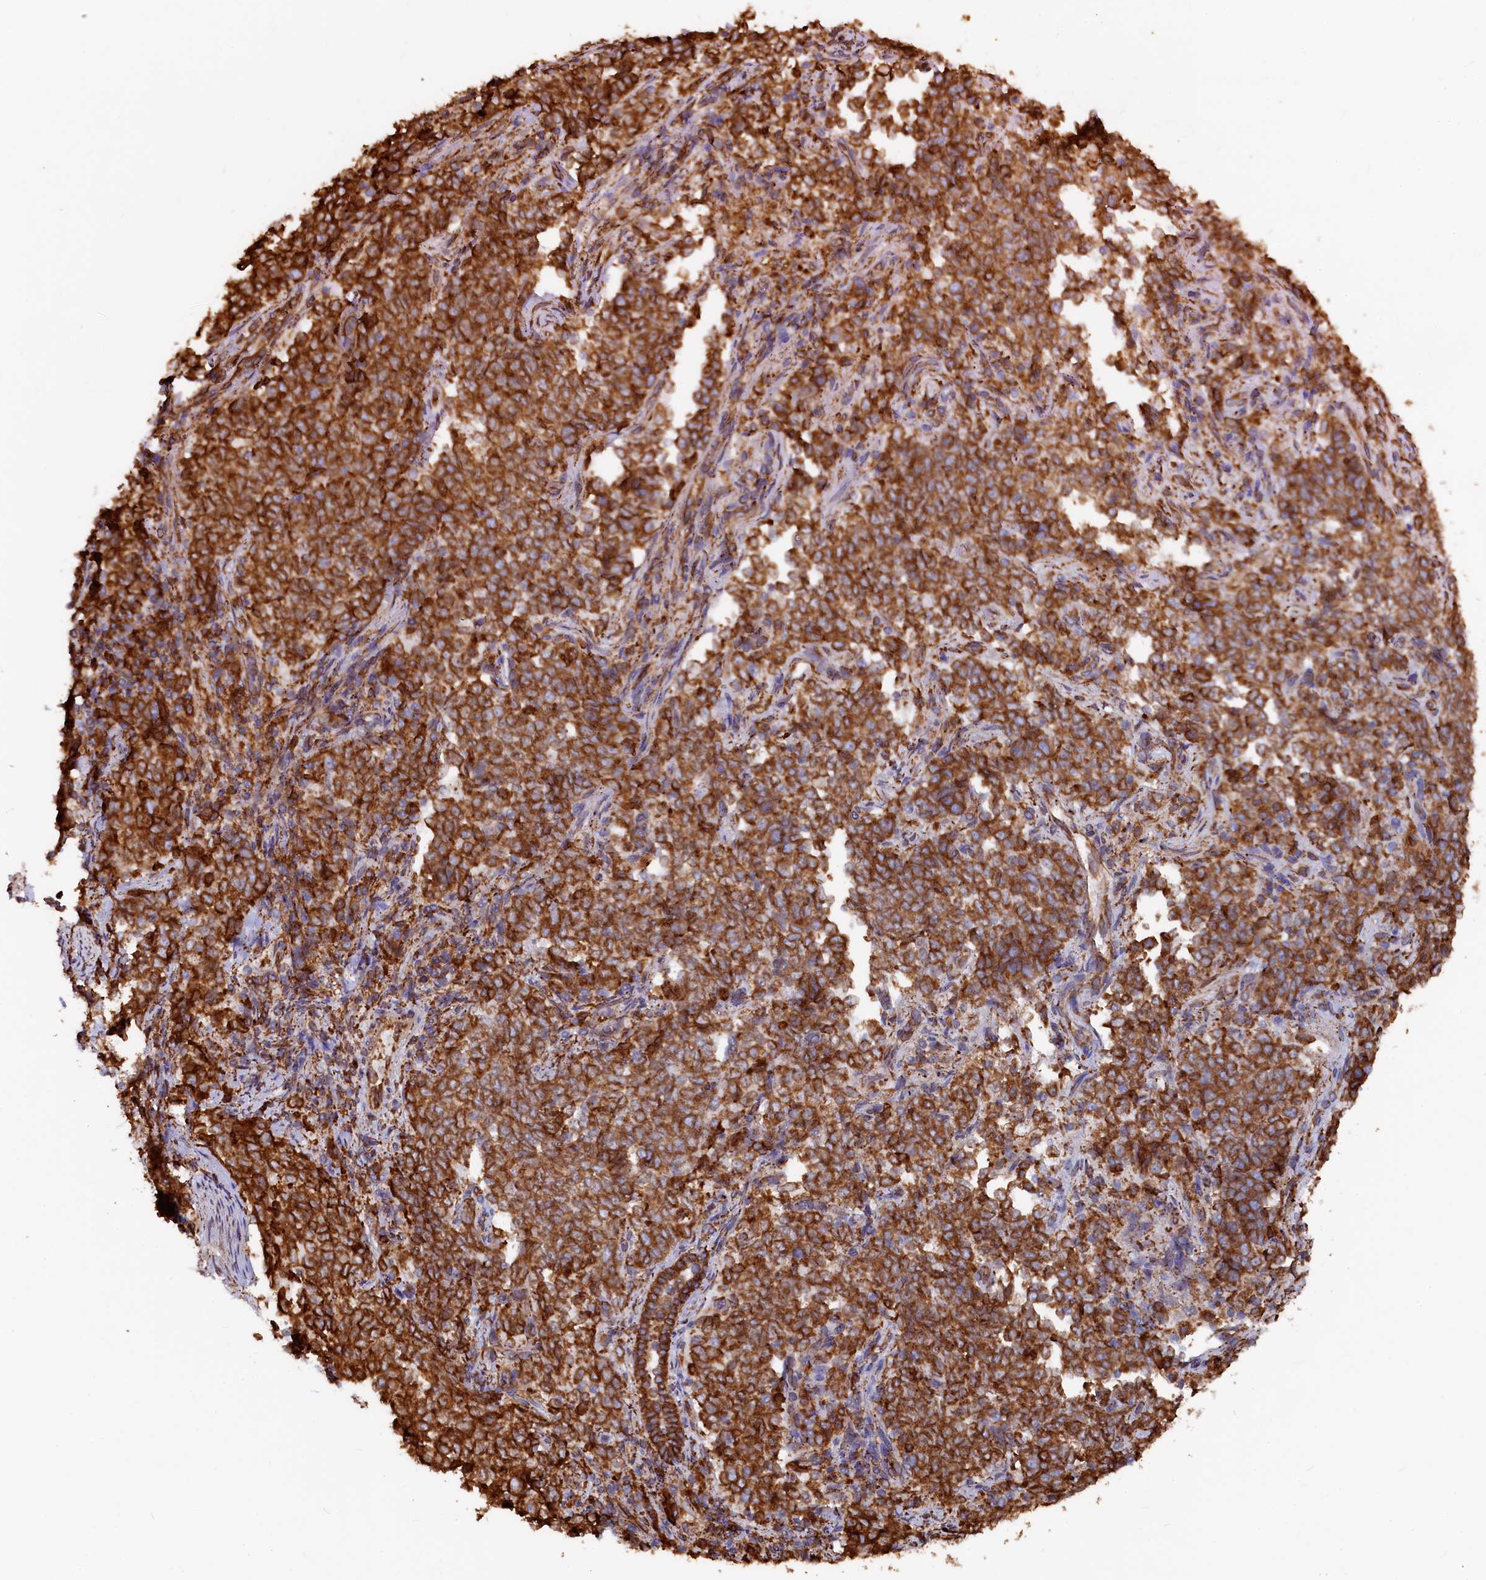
{"staining": {"intensity": "strong", "quantity": ">75%", "location": "cytoplasmic/membranous"}, "tissue": "endometrial cancer", "cell_type": "Tumor cells", "image_type": "cancer", "snomed": [{"axis": "morphology", "description": "Adenocarcinoma, NOS"}, {"axis": "topography", "description": "Endometrium"}], "caption": "Protein staining reveals strong cytoplasmic/membranous staining in about >75% of tumor cells in endometrial cancer.", "gene": "NEURL1B", "patient": {"sex": "female", "age": 80}}